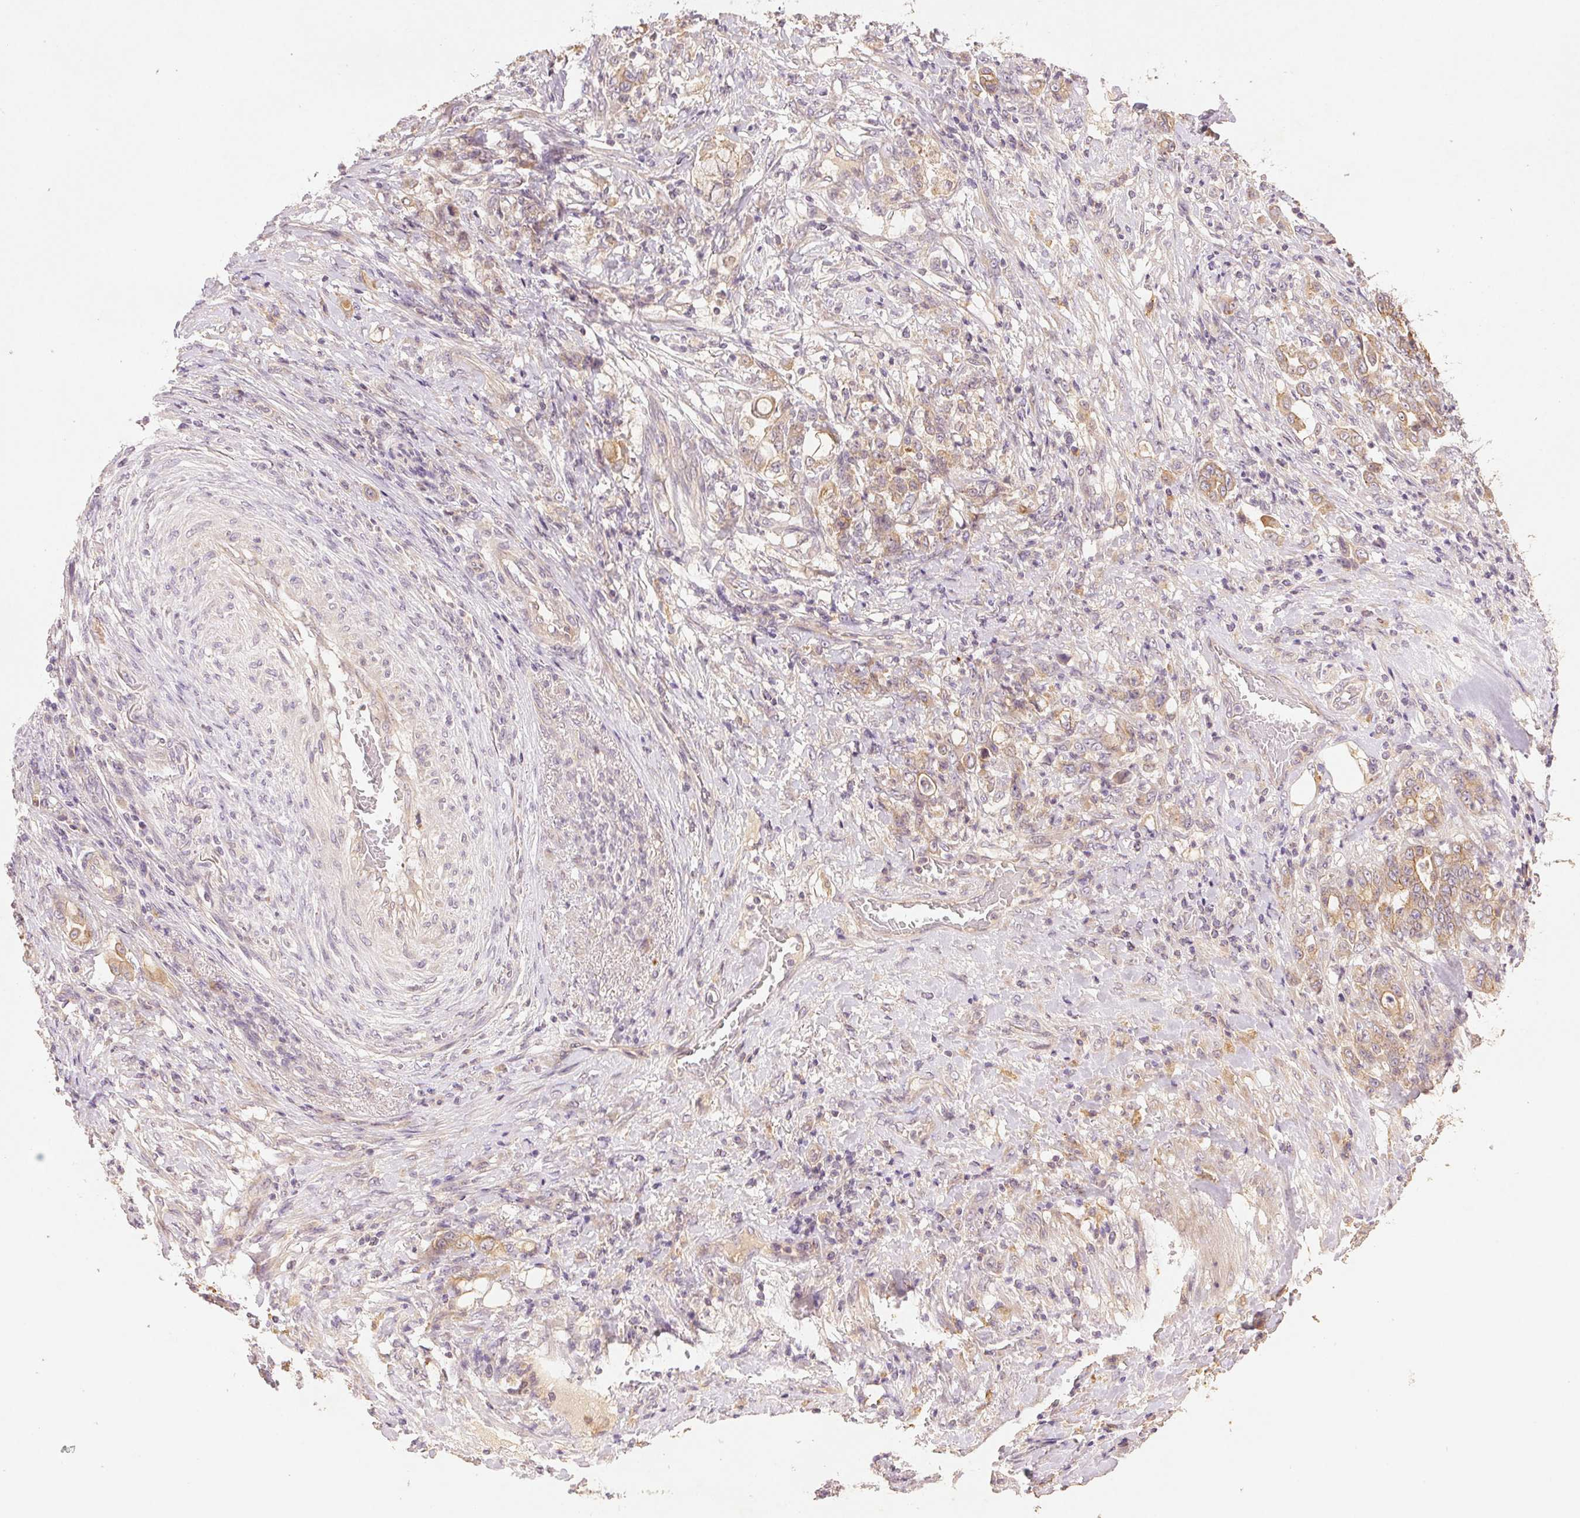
{"staining": {"intensity": "weak", "quantity": ">75%", "location": "cytoplasmic/membranous"}, "tissue": "stomach cancer", "cell_type": "Tumor cells", "image_type": "cancer", "snomed": [{"axis": "morphology", "description": "Adenocarcinoma, NOS"}, {"axis": "topography", "description": "Stomach"}], "caption": "Protein staining exhibits weak cytoplasmic/membranous positivity in approximately >75% of tumor cells in stomach cancer (adenocarcinoma). The protein is stained brown, and the nuclei are stained in blue (DAB IHC with brightfield microscopy, high magnification).", "gene": "YIF1B", "patient": {"sex": "female", "age": 79}}